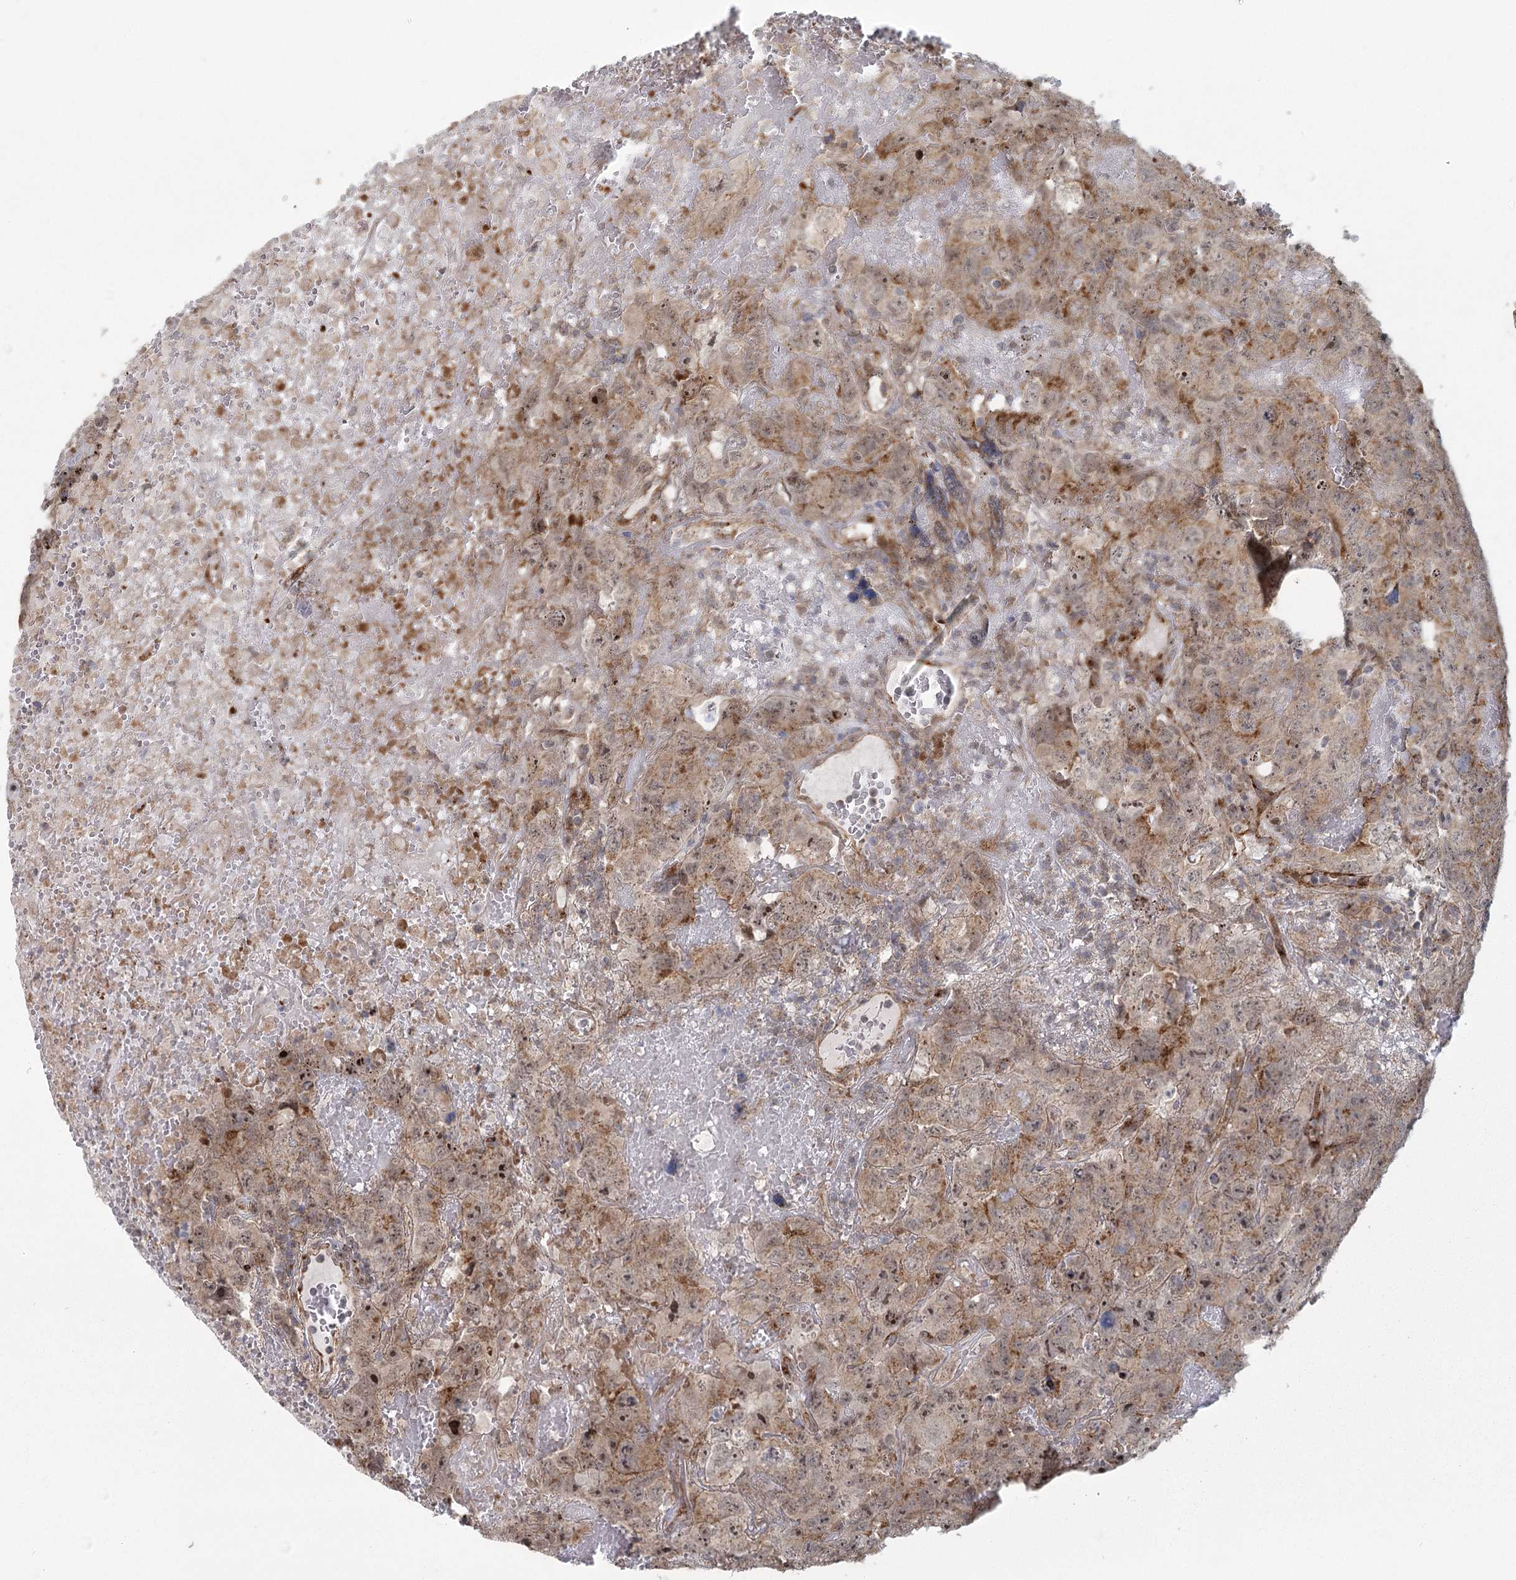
{"staining": {"intensity": "weak", "quantity": ">75%", "location": "nuclear"}, "tissue": "testis cancer", "cell_type": "Tumor cells", "image_type": "cancer", "snomed": [{"axis": "morphology", "description": "Carcinoma, Embryonal, NOS"}, {"axis": "topography", "description": "Testis"}], "caption": "Immunohistochemical staining of testis embryonal carcinoma shows weak nuclear protein staining in about >75% of tumor cells. Using DAB (3,3'-diaminobenzidine) (brown) and hematoxylin (blue) stains, captured at high magnification using brightfield microscopy.", "gene": "PARM1", "patient": {"sex": "male", "age": 45}}